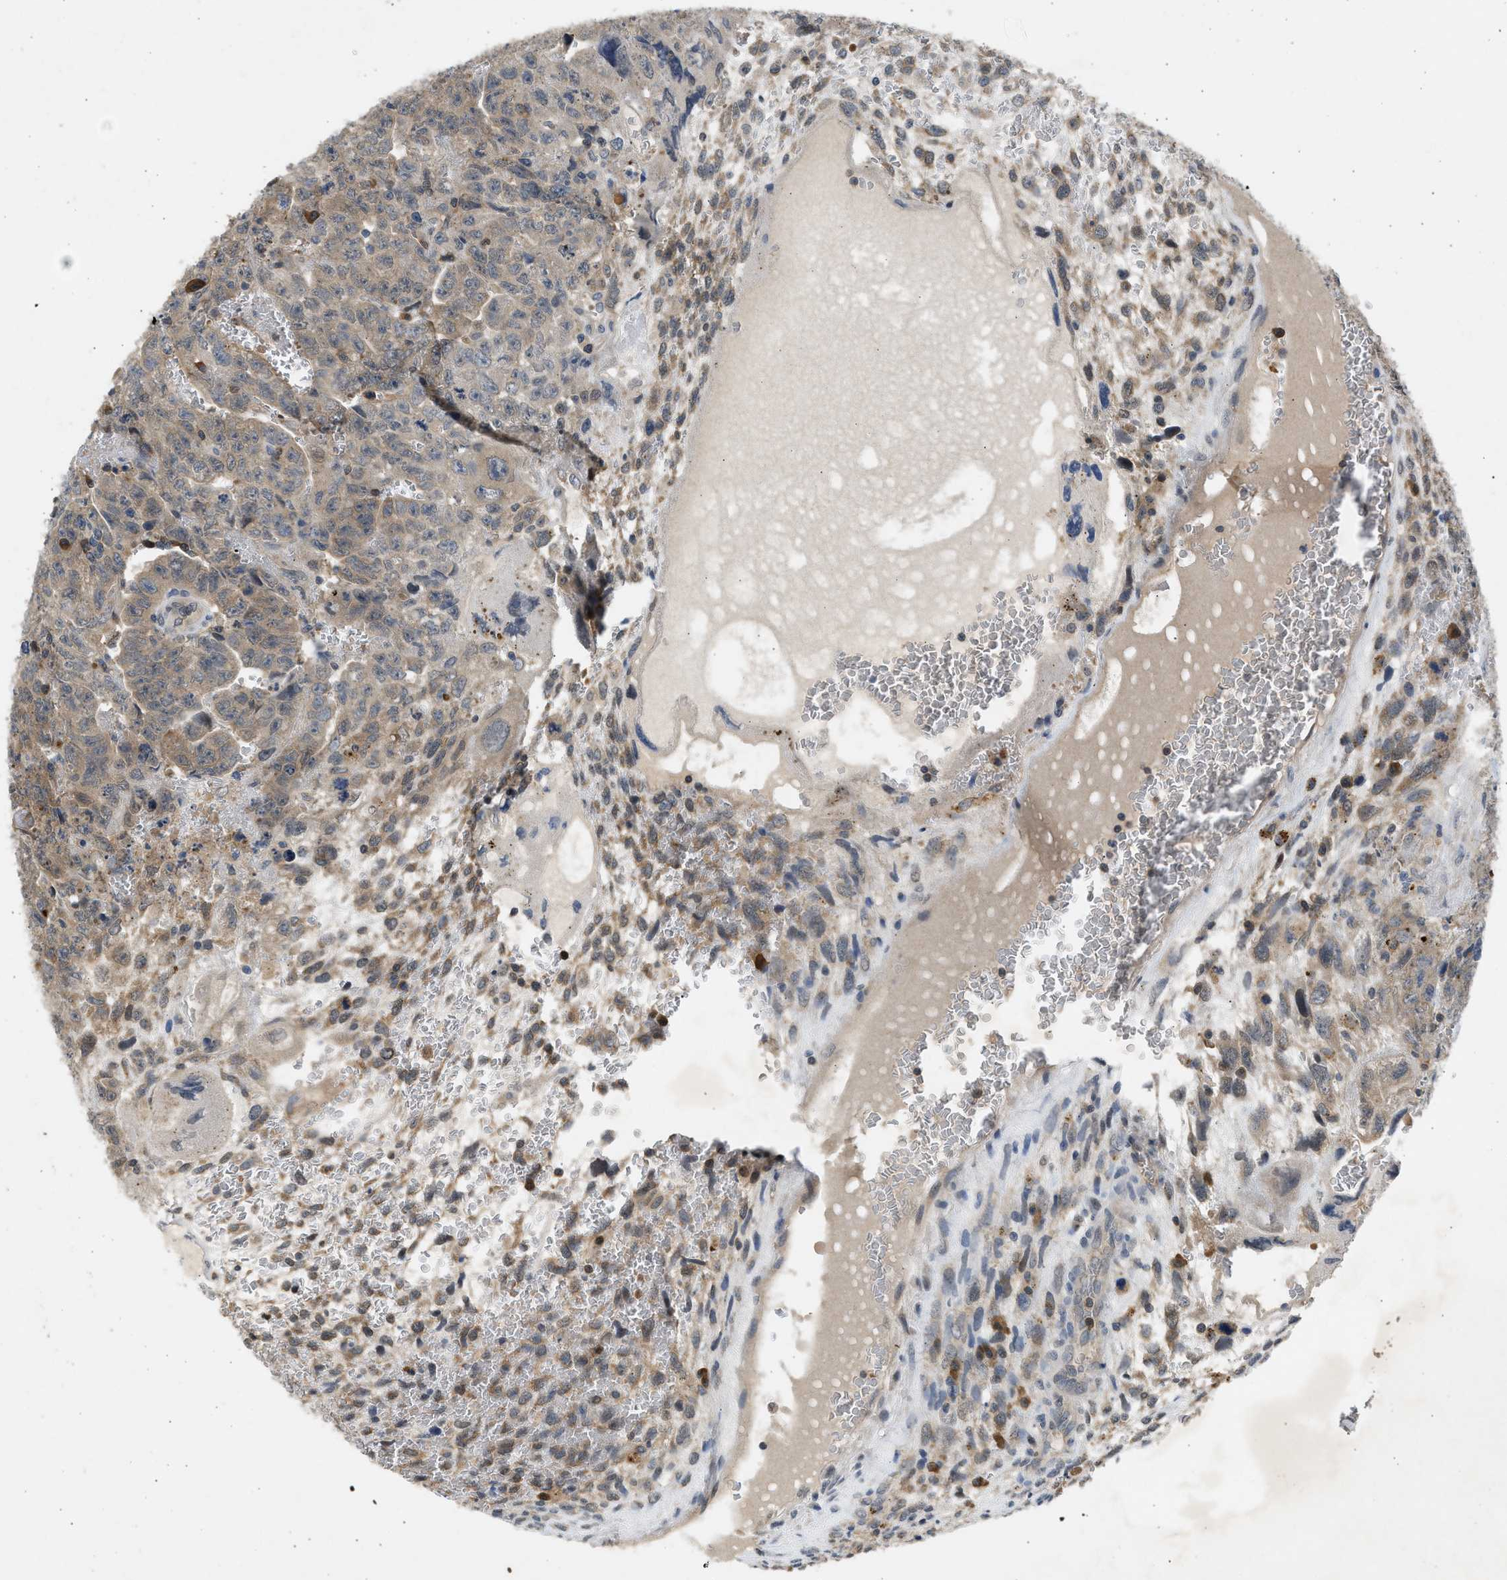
{"staining": {"intensity": "weak", "quantity": ">75%", "location": "cytoplasmic/membranous"}, "tissue": "testis cancer", "cell_type": "Tumor cells", "image_type": "cancer", "snomed": [{"axis": "morphology", "description": "Carcinoma, Embryonal, NOS"}, {"axis": "topography", "description": "Testis"}], "caption": "Protein analysis of testis cancer (embryonal carcinoma) tissue reveals weak cytoplasmic/membranous expression in about >75% of tumor cells.", "gene": "MAPK7", "patient": {"sex": "male", "age": 28}}